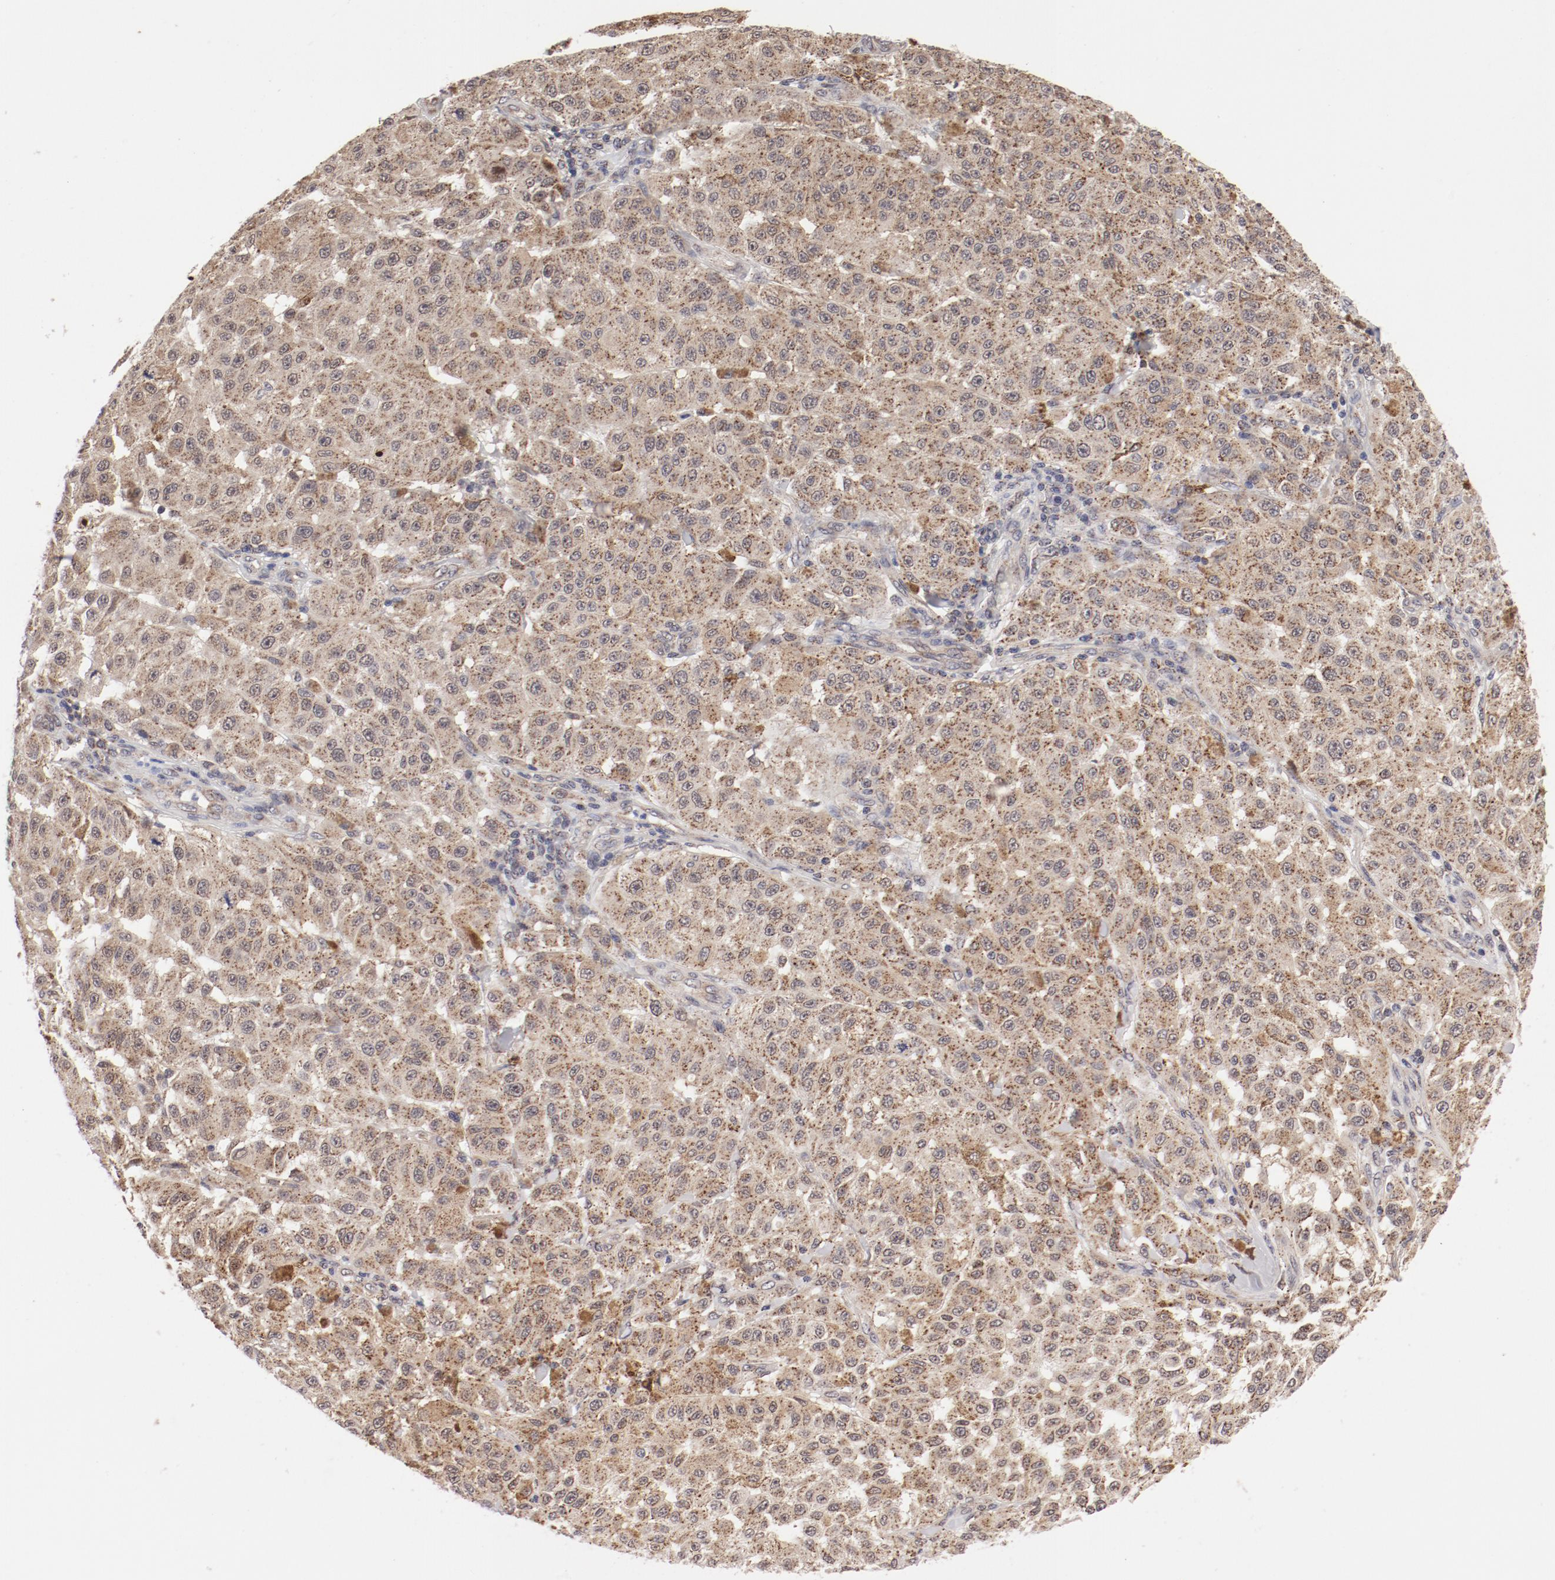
{"staining": {"intensity": "negative", "quantity": "none", "location": "none"}, "tissue": "melanoma", "cell_type": "Tumor cells", "image_type": "cancer", "snomed": [{"axis": "morphology", "description": "Malignant melanoma, NOS"}, {"axis": "topography", "description": "Skin"}], "caption": "Tumor cells show no significant protein expression in malignant melanoma.", "gene": "RPL12", "patient": {"sex": "female", "age": 64}}